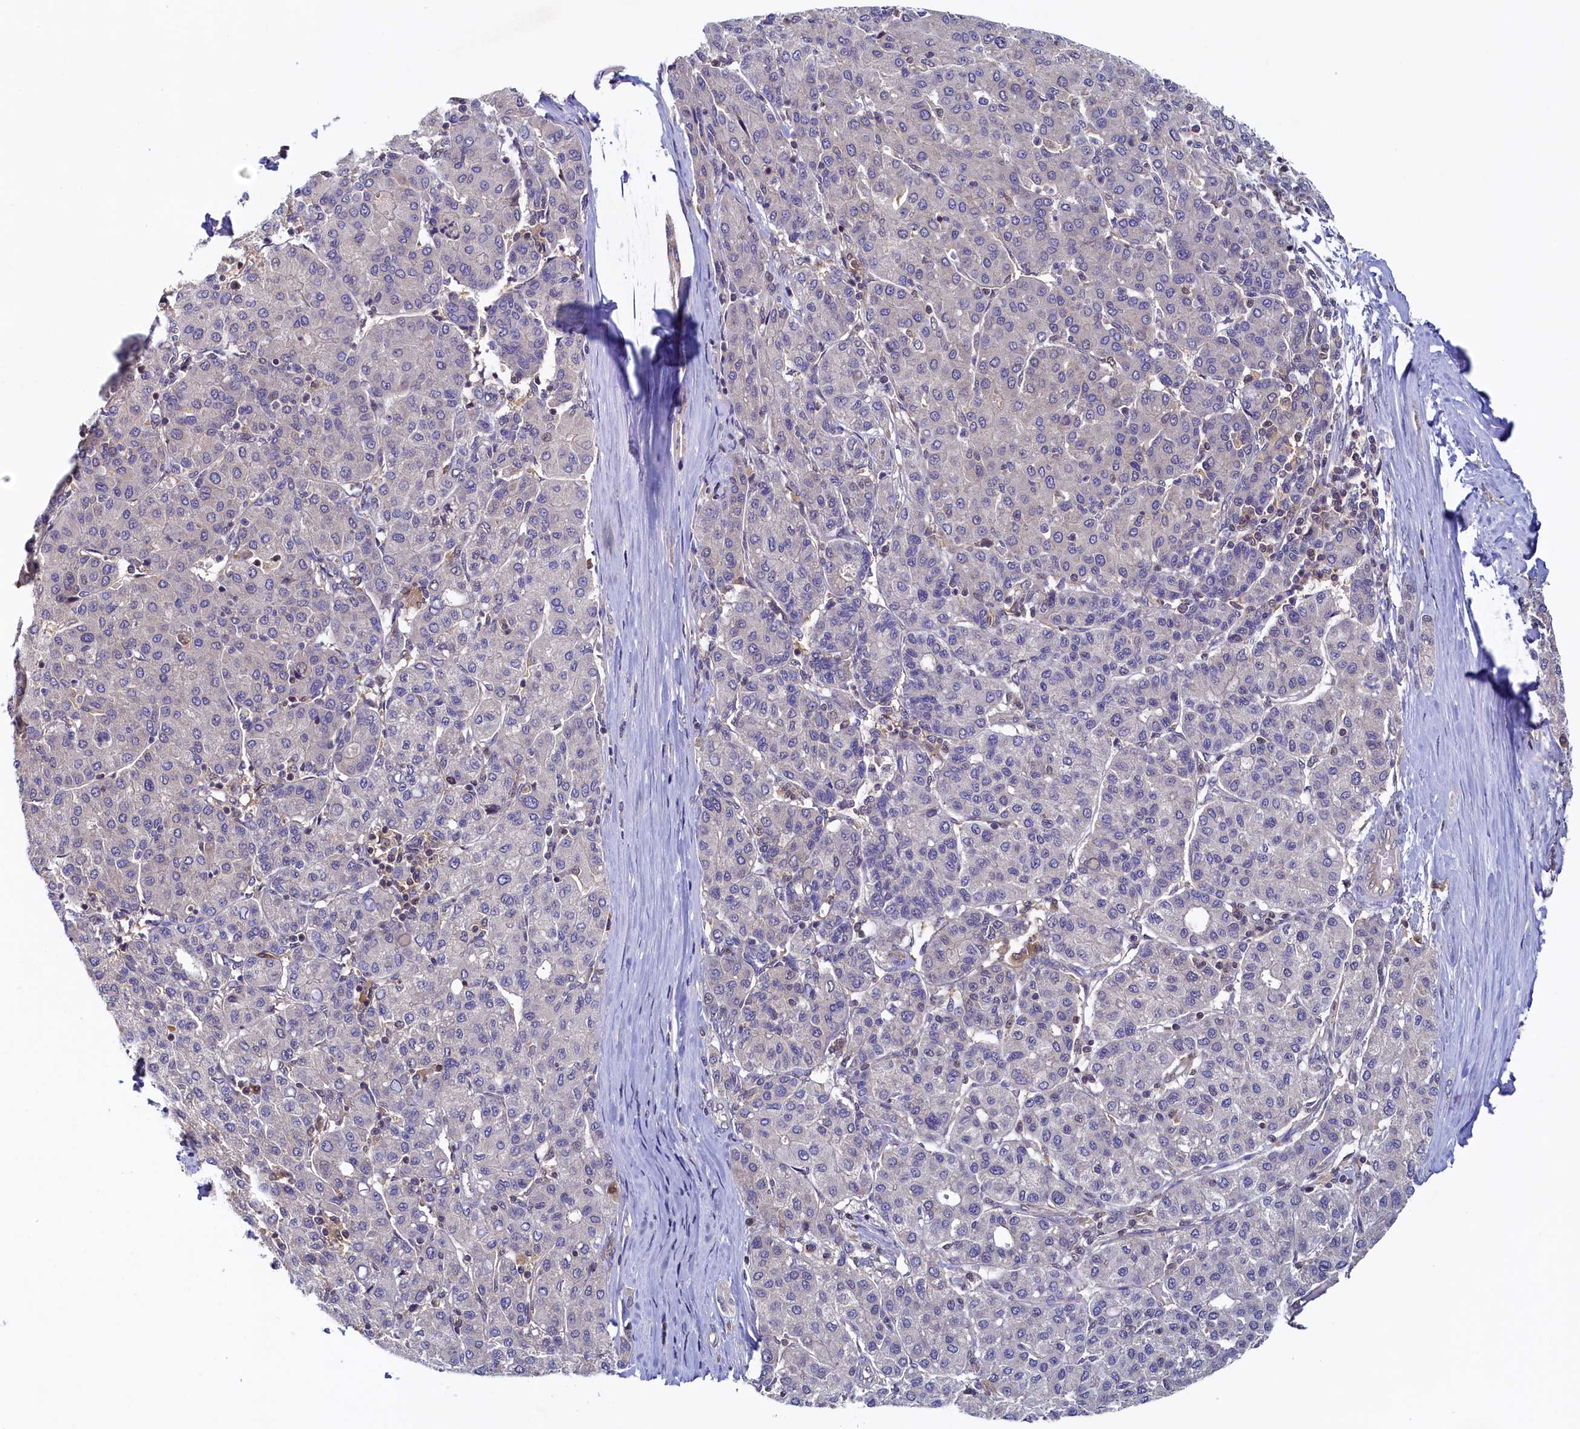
{"staining": {"intensity": "negative", "quantity": "none", "location": "none"}, "tissue": "liver cancer", "cell_type": "Tumor cells", "image_type": "cancer", "snomed": [{"axis": "morphology", "description": "Carcinoma, Hepatocellular, NOS"}, {"axis": "topography", "description": "Liver"}], "caption": "High magnification brightfield microscopy of liver hepatocellular carcinoma stained with DAB (brown) and counterstained with hematoxylin (blue): tumor cells show no significant staining.", "gene": "PAAF1", "patient": {"sex": "male", "age": 65}}